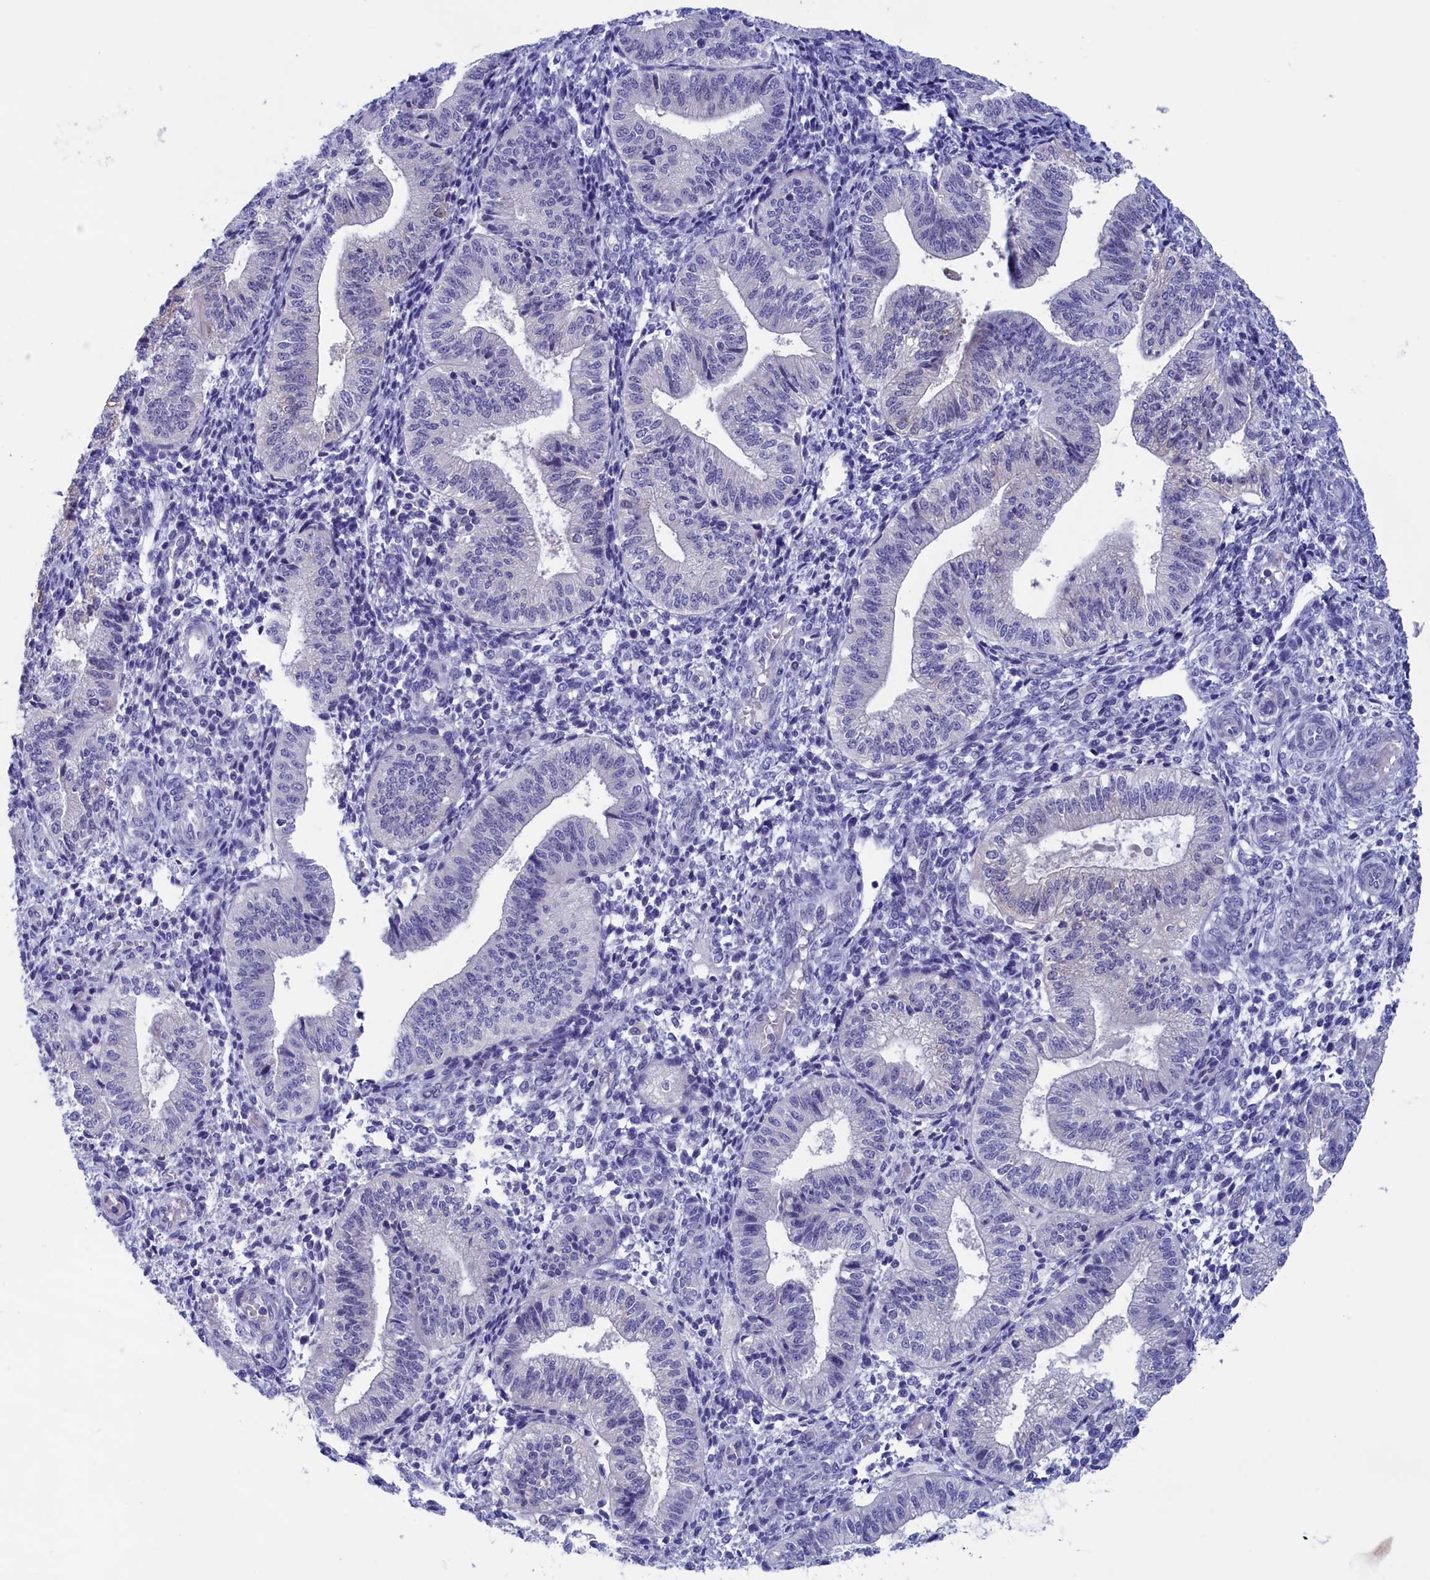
{"staining": {"intensity": "negative", "quantity": "none", "location": "none"}, "tissue": "endometrium", "cell_type": "Cells in endometrial stroma", "image_type": "normal", "snomed": [{"axis": "morphology", "description": "Normal tissue, NOS"}, {"axis": "topography", "description": "Endometrium"}], "caption": "A histopathology image of human endometrium is negative for staining in cells in endometrial stroma.", "gene": "VPS35L", "patient": {"sex": "female", "age": 34}}